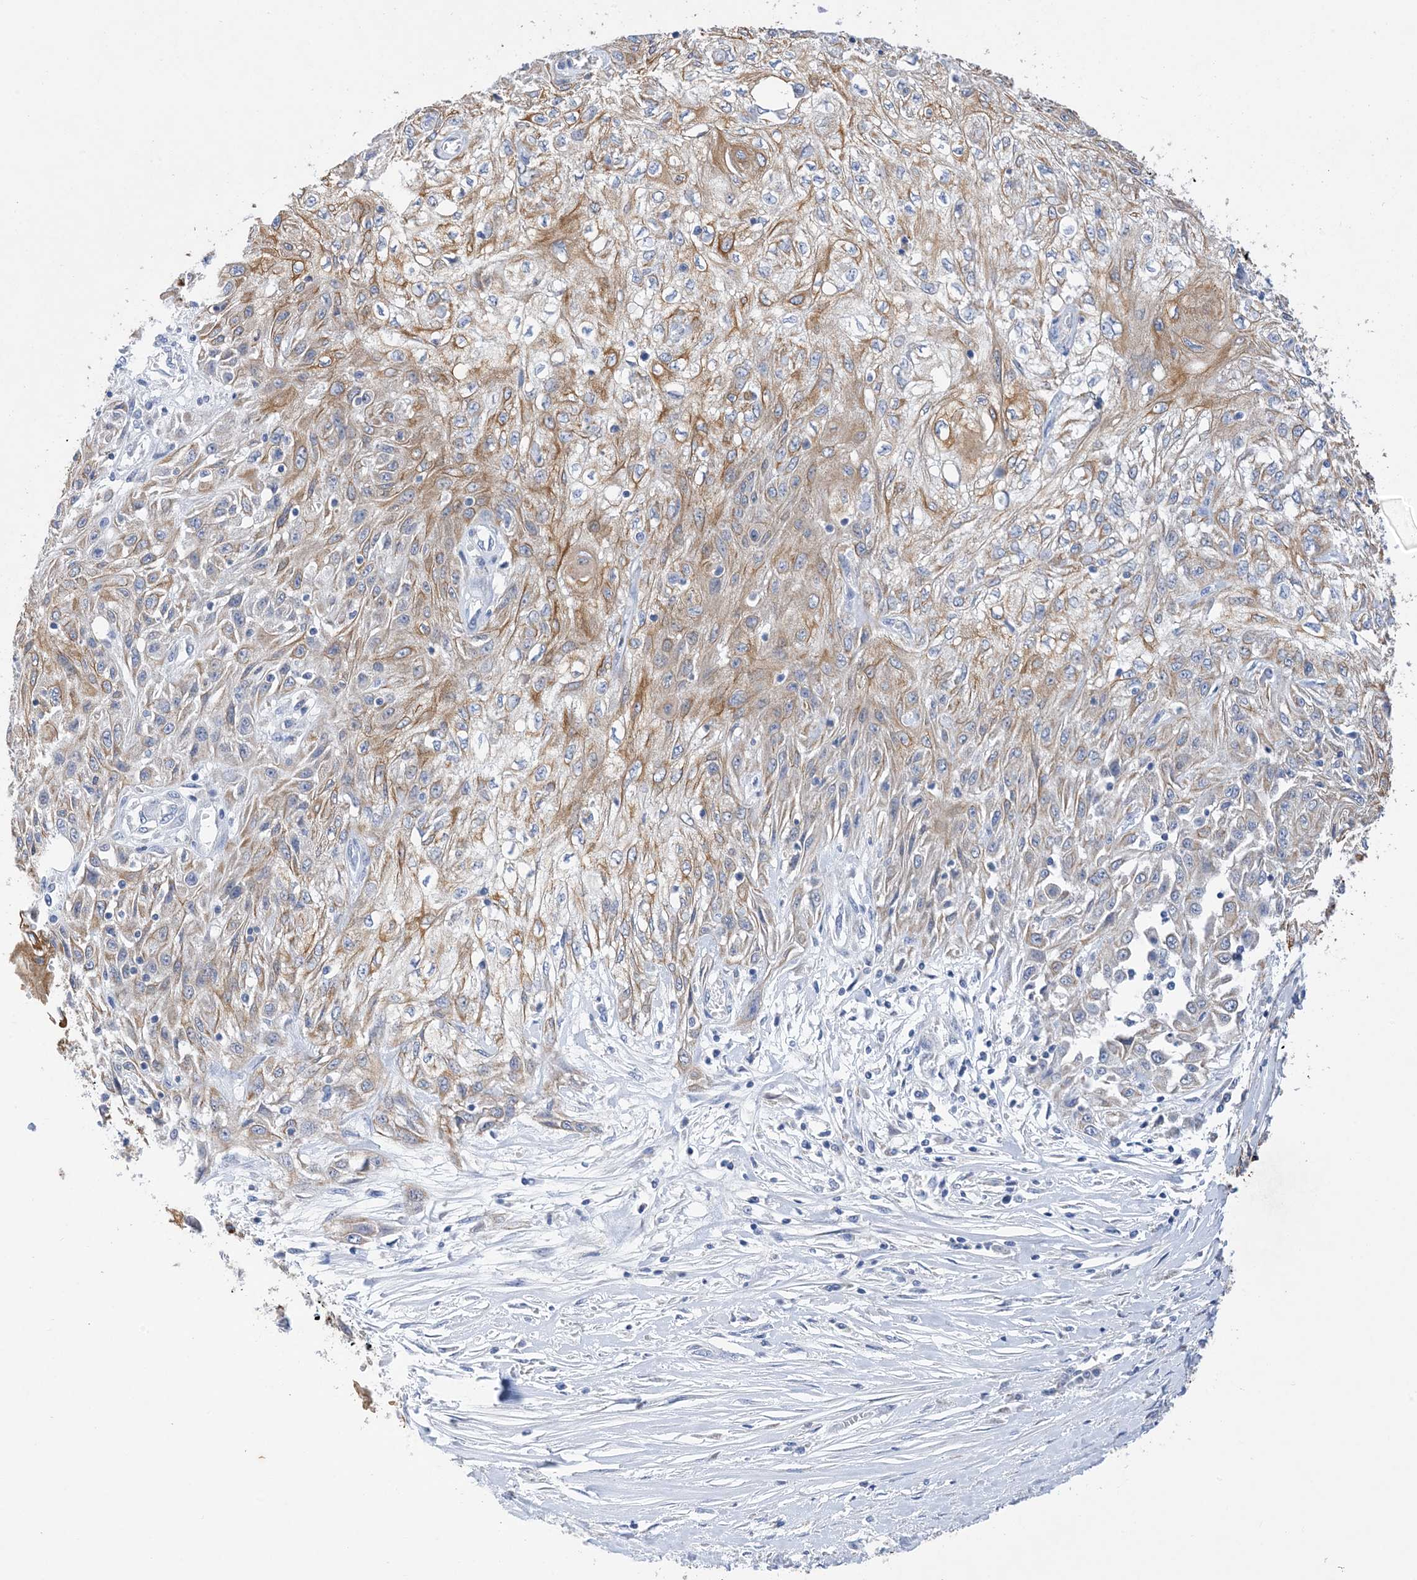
{"staining": {"intensity": "moderate", "quantity": ">75%", "location": "cytoplasmic/membranous"}, "tissue": "skin cancer", "cell_type": "Tumor cells", "image_type": "cancer", "snomed": [{"axis": "morphology", "description": "Squamous cell carcinoma, NOS"}, {"axis": "morphology", "description": "Squamous cell carcinoma, metastatic, NOS"}, {"axis": "topography", "description": "Skin"}, {"axis": "topography", "description": "Lymph node"}], "caption": "A medium amount of moderate cytoplasmic/membranous positivity is present in approximately >75% of tumor cells in skin squamous cell carcinoma tissue.", "gene": "PLK4", "patient": {"sex": "male", "age": 75}}